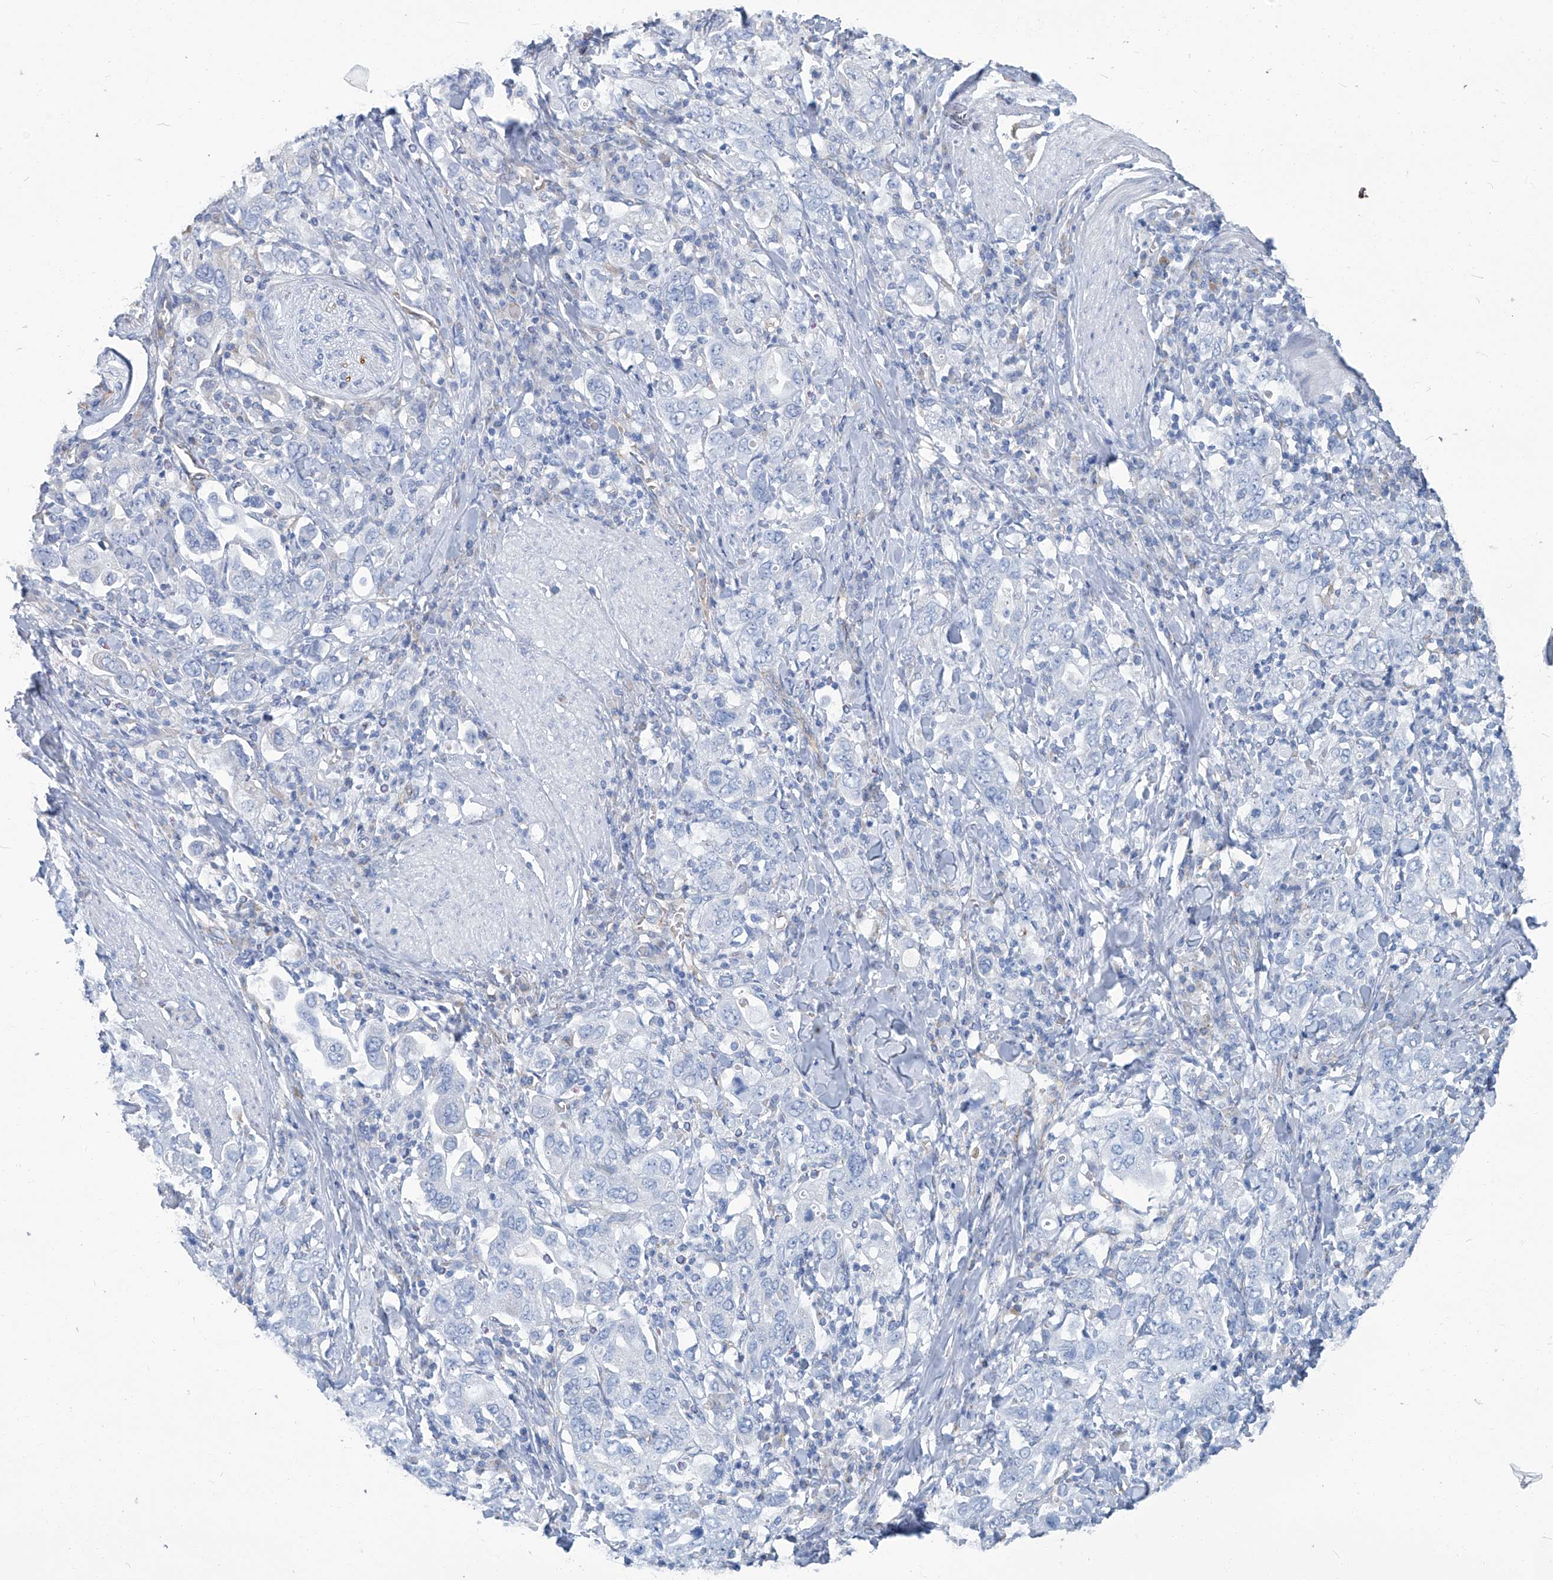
{"staining": {"intensity": "negative", "quantity": "none", "location": "none"}, "tissue": "stomach cancer", "cell_type": "Tumor cells", "image_type": "cancer", "snomed": [{"axis": "morphology", "description": "Adenocarcinoma, NOS"}, {"axis": "topography", "description": "Stomach, upper"}], "caption": "Adenocarcinoma (stomach) stained for a protein using immunohistochemistry (IHC) exhibits no positivity tumor cells.", "gene": "PFKL", "patient": {"sex": "male", "age": 62}}